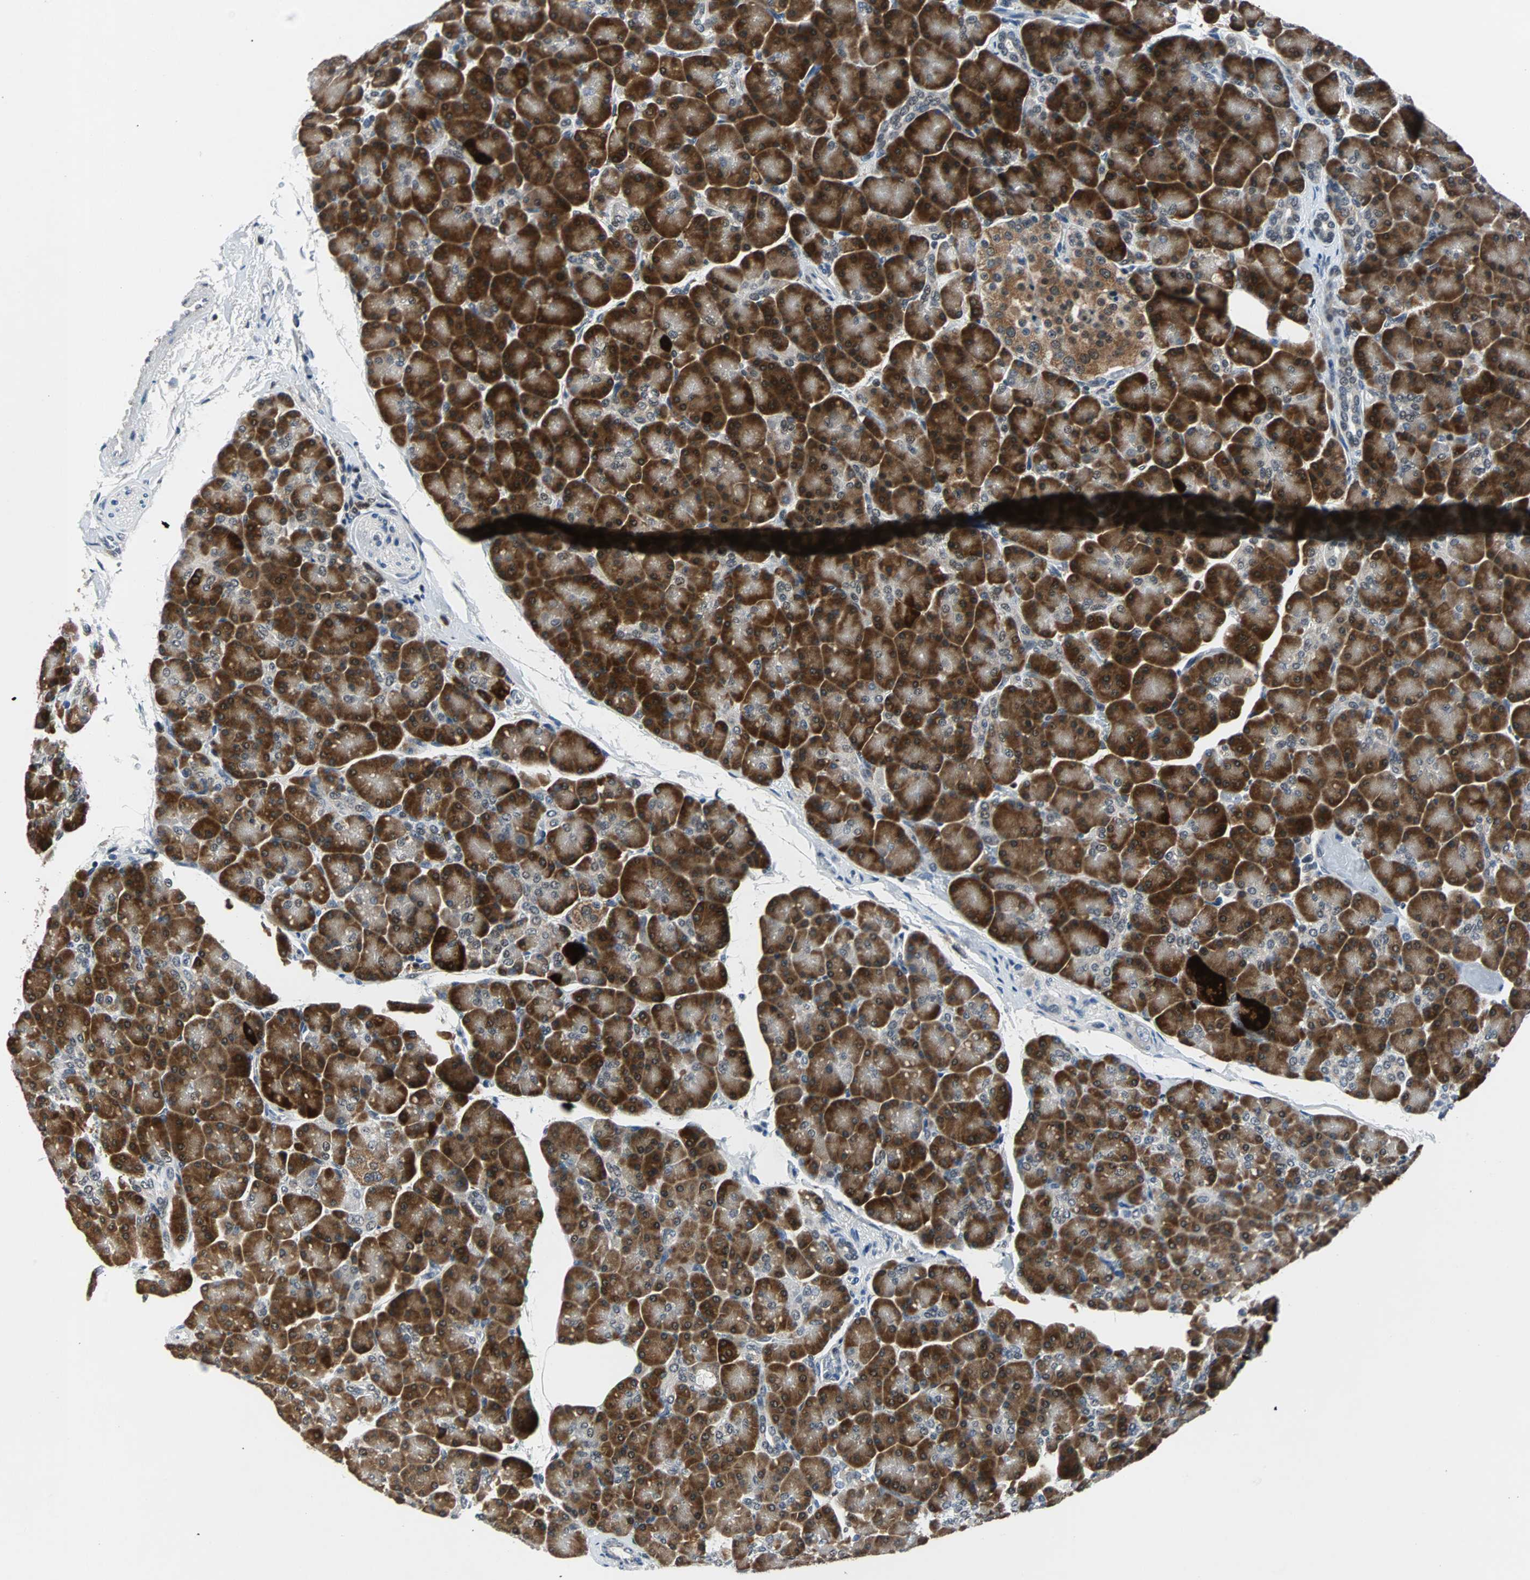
{"staining": {"intensity": "strong", "quantity": ">75%", "location": "cytoplasmic/membranous,nuclear"}, "tissue": "pancreas", "cell_type": "Exocrine glandular cells", "image_type": "normal", "snomed": [{"axis": "morphology", "description": "Normal tissue, NOS"}, {"axis": "topography", "description": "Pancreas"}], "caption": "Protein staining exhibits strong cytoplasmic/membranous,nuclear positivity in approximately >75% of exocrine glandular cells in benign pancreas.", "gene": "USP28", "patient": {"sex": "female", "age": 43}}